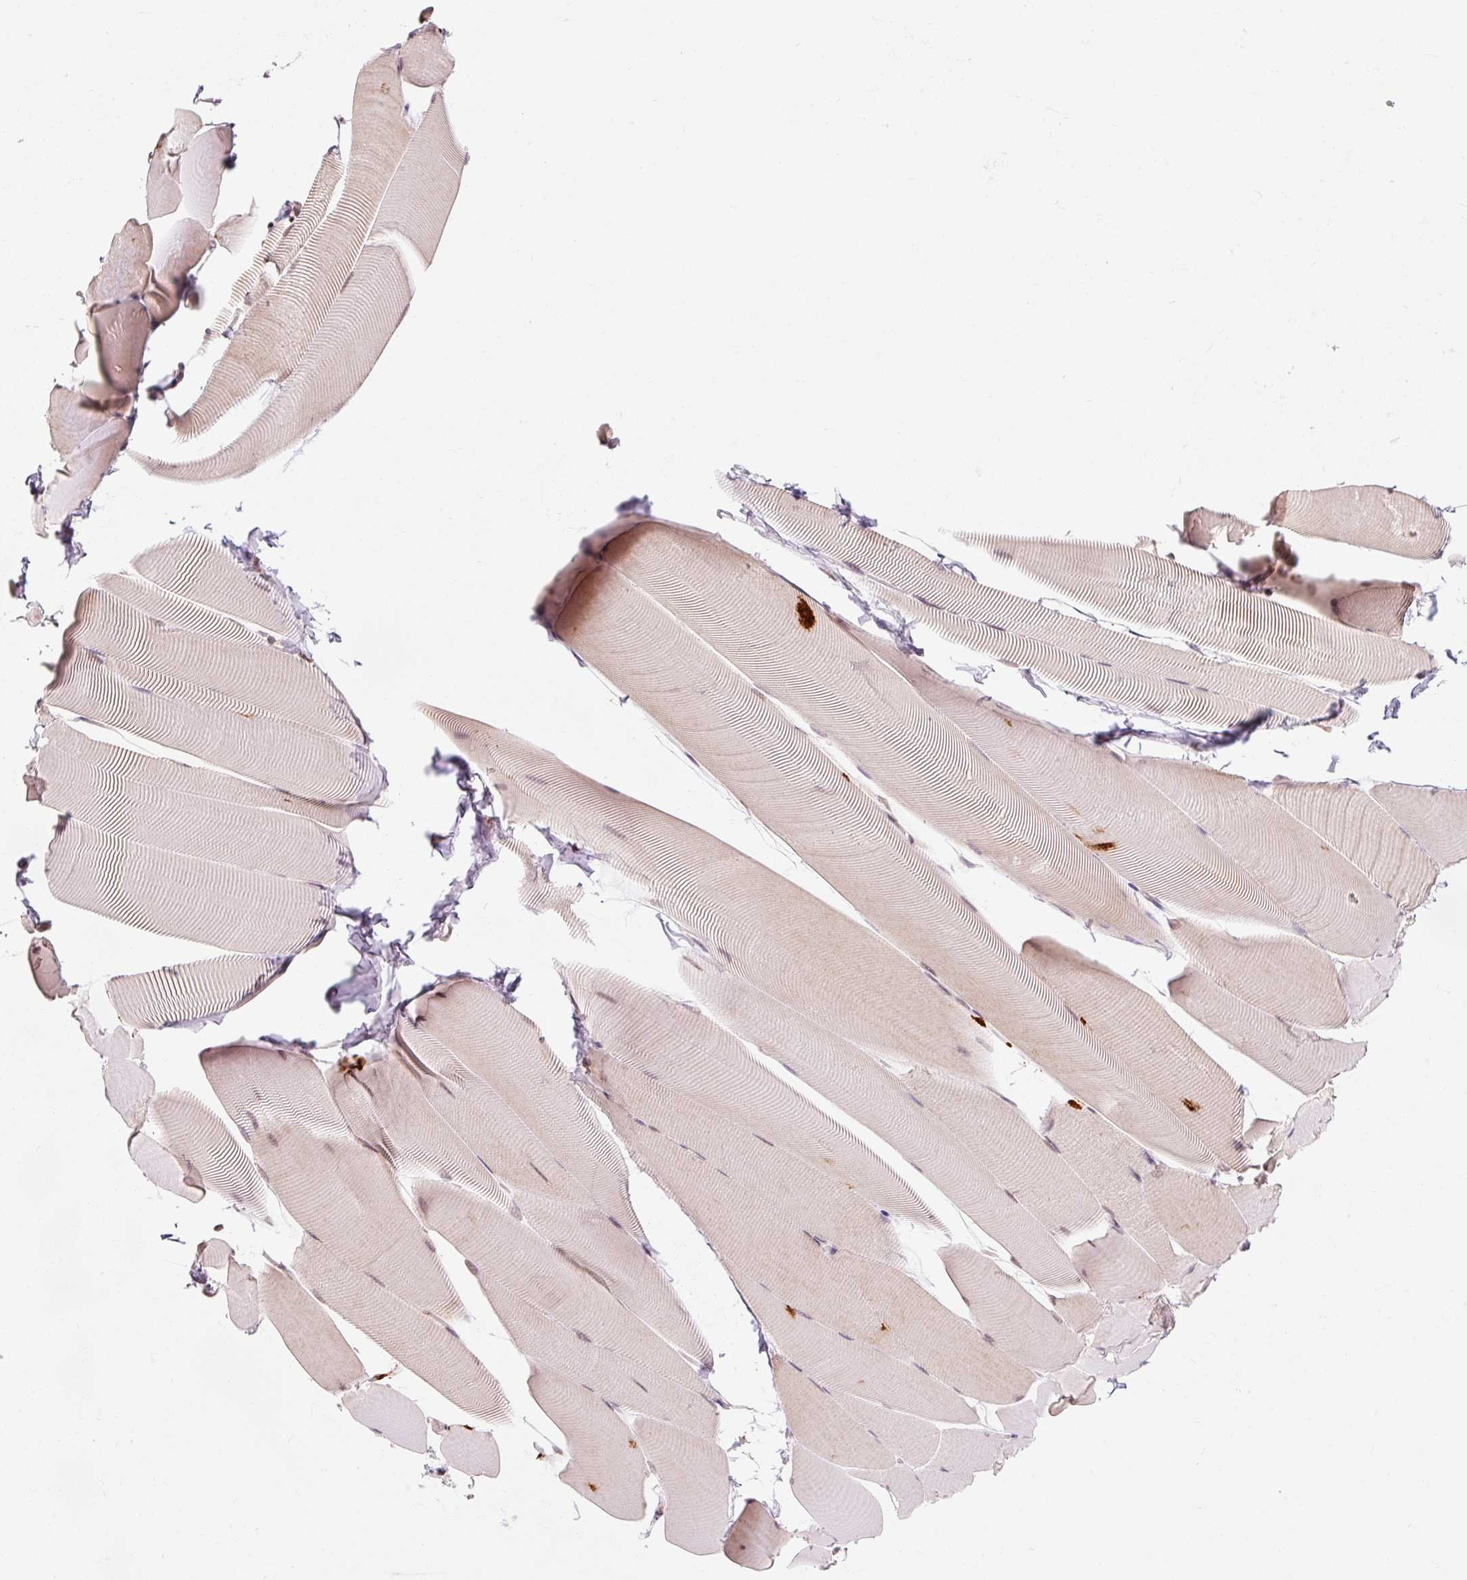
{"staining": {"intensity": "moderate", "quantity": "<25%", "location": "cytoplasmic/membranous,nuclear"}, "tissue": "skeletal muscle", "cell_type": "Myocytes", "image_type": "normal", "snomed": [{"axis": "morphology", "description": "Normal tissue, NOS"}, {"axis": "topography", "description": "Skeletal muscle"}], "caption": "Immunohistochemistry of normal skeletal muscle exhibits low levels of moderate cytoplasmic/membranous,nuclear staining in about <25% of myocytes.", "gene": "CSTF1", "patient": {"sex": "male", "age": 25}}